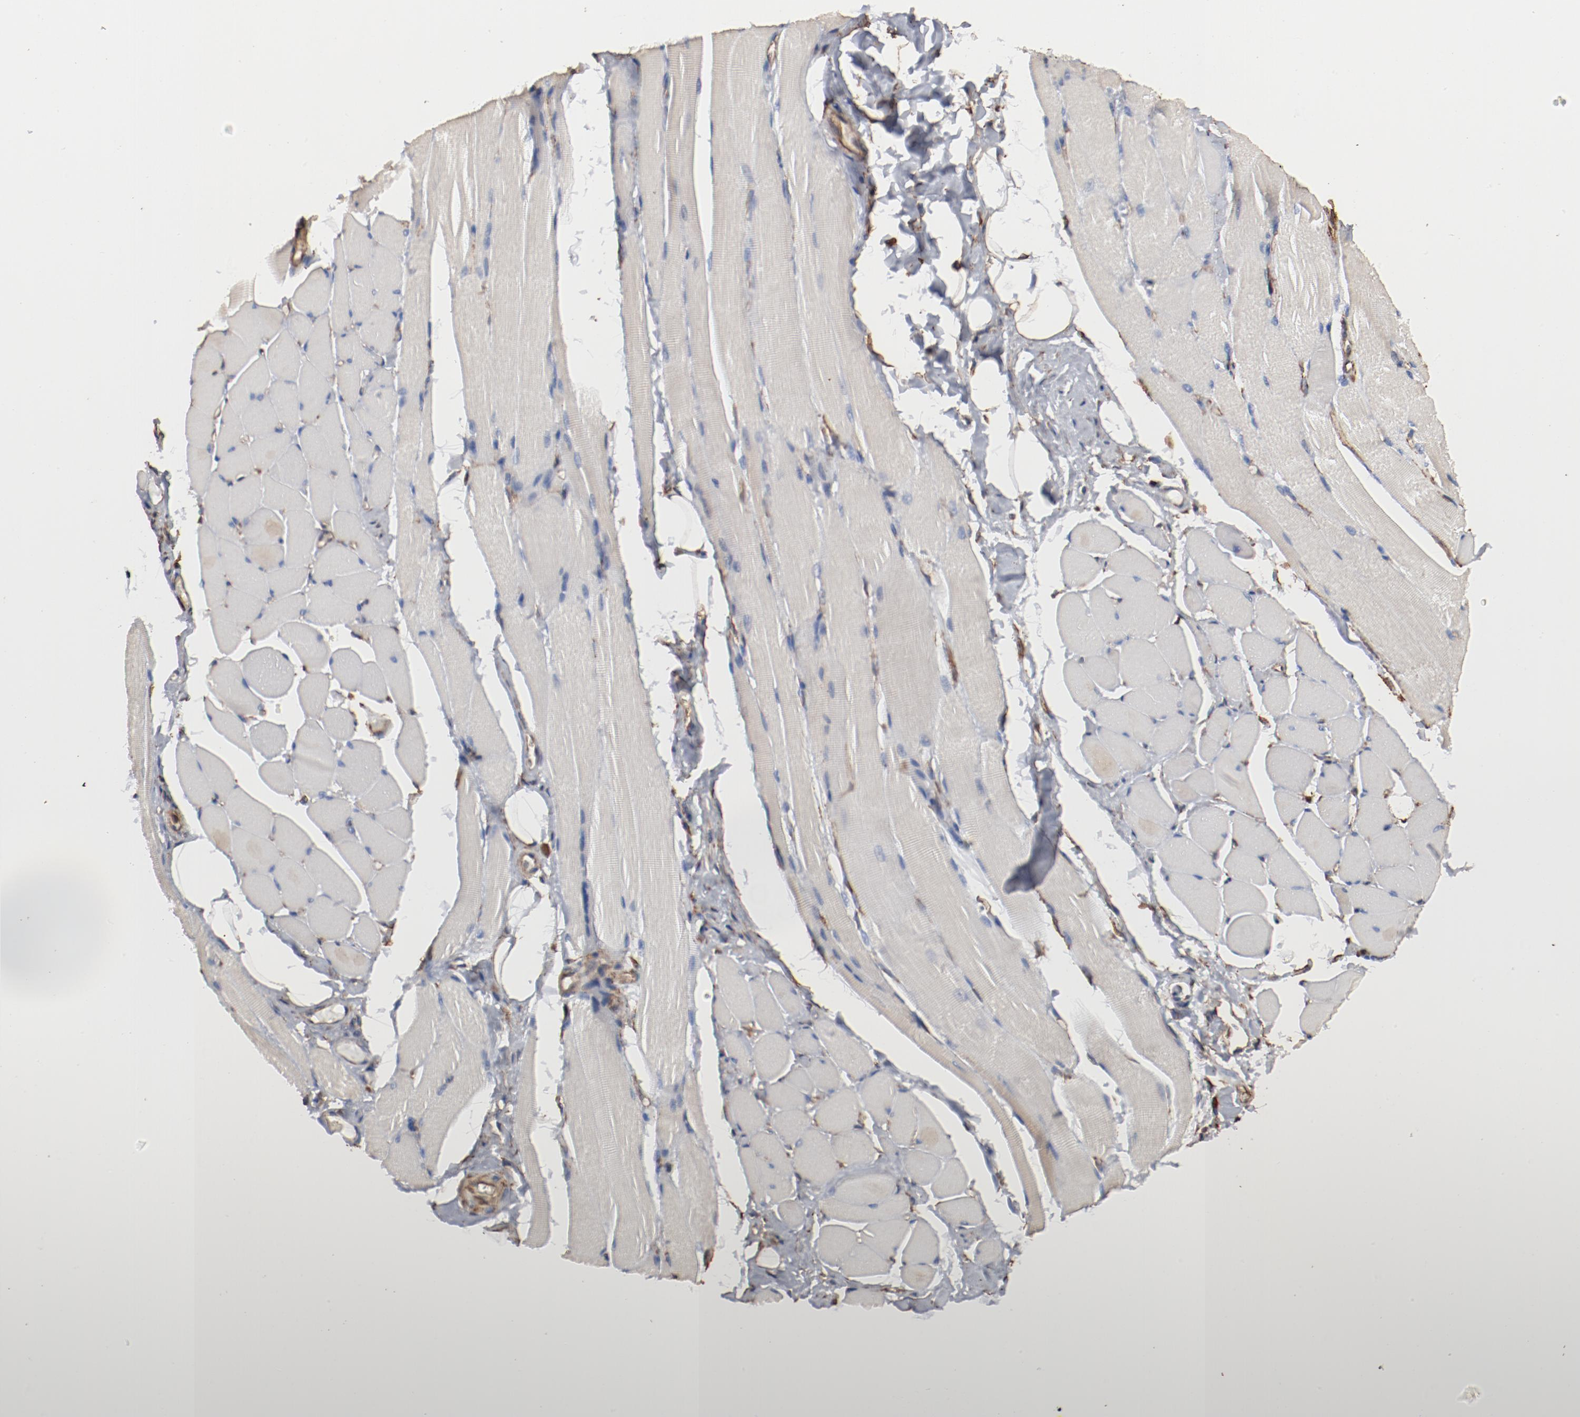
{"staining": {"intensity": "negative", "quantity": "none", "location": "none"}, "tissue": "skeletal muscle", "cell_type": "Myocytes", "image_type": "normal", "snomed": [{"axis": "morphology", "description": "Normal tissue, NOS"}, {"axis": "topography", "description": "Skeletal muscle"}, {"axis": "topography", "description": "Peripheral nerve tissue"}], "caption": "DAB (3,3'-diaminobenzidine) immunohistochemical staining of unremarkable skeletal muscle reveals no significant staining in myocytes. (Immunohistochemistry, brightfield microscopy, high magnification).", "gene": "PDIA3", "patient": {"sex": "female", "age": 84}}